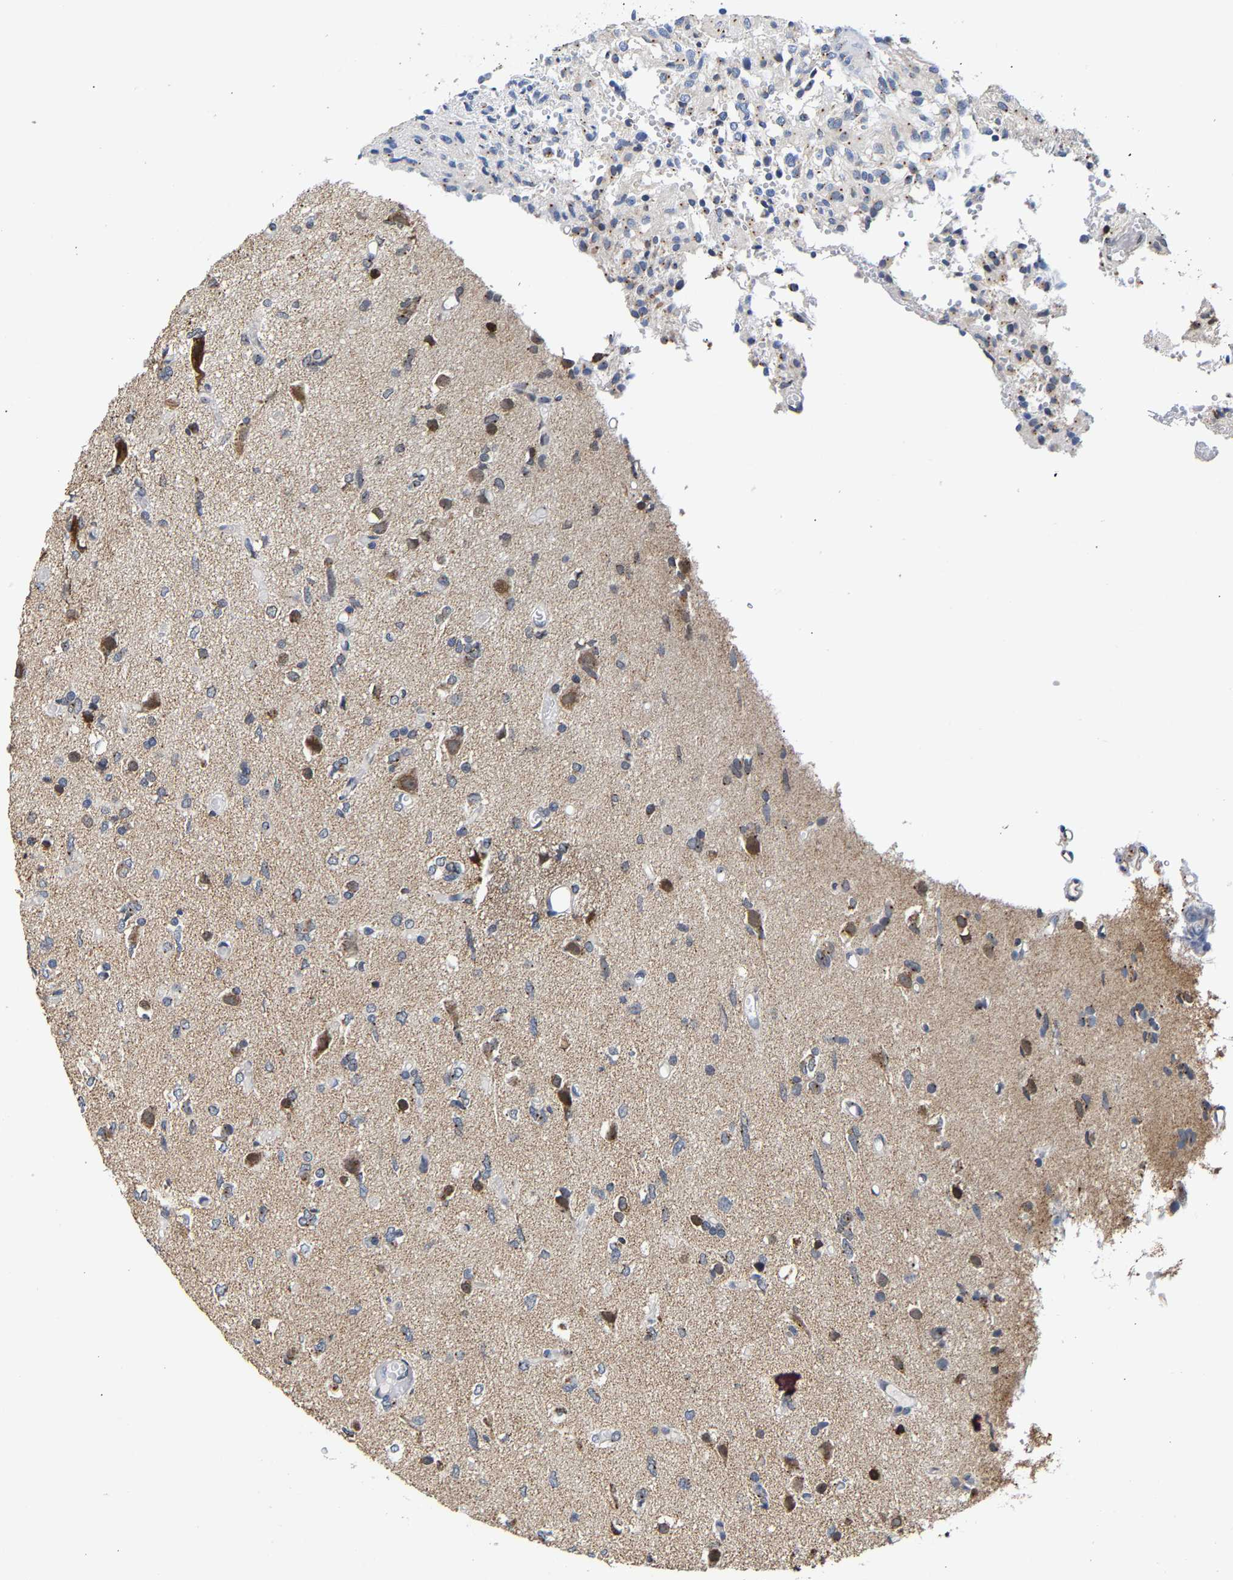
{"staining": {"intensity": "moderate", "quantity": "25%-75%", "location": "cytoplasmic/membranous"}, "tissue": "glioma", "cell_type": "Tumor cells", "image_type": "cancer", "snomed": [{"axis": "morphology", "description": "Glioma, malignant, High grade"}, {"axis": "topography", "description": "Brain"}], "caption": "The histopathology image demonstrates a brown stain indicating the presence of a protein in the cytoplasmic/membranous of tumor cells in glioma. (Stains: DAB in brown, nuclei in blue, Microscopy: brightfield microscopy at high magnification).", "gene": "PCNT", "patient": {"sex": "female", "age": 59}}